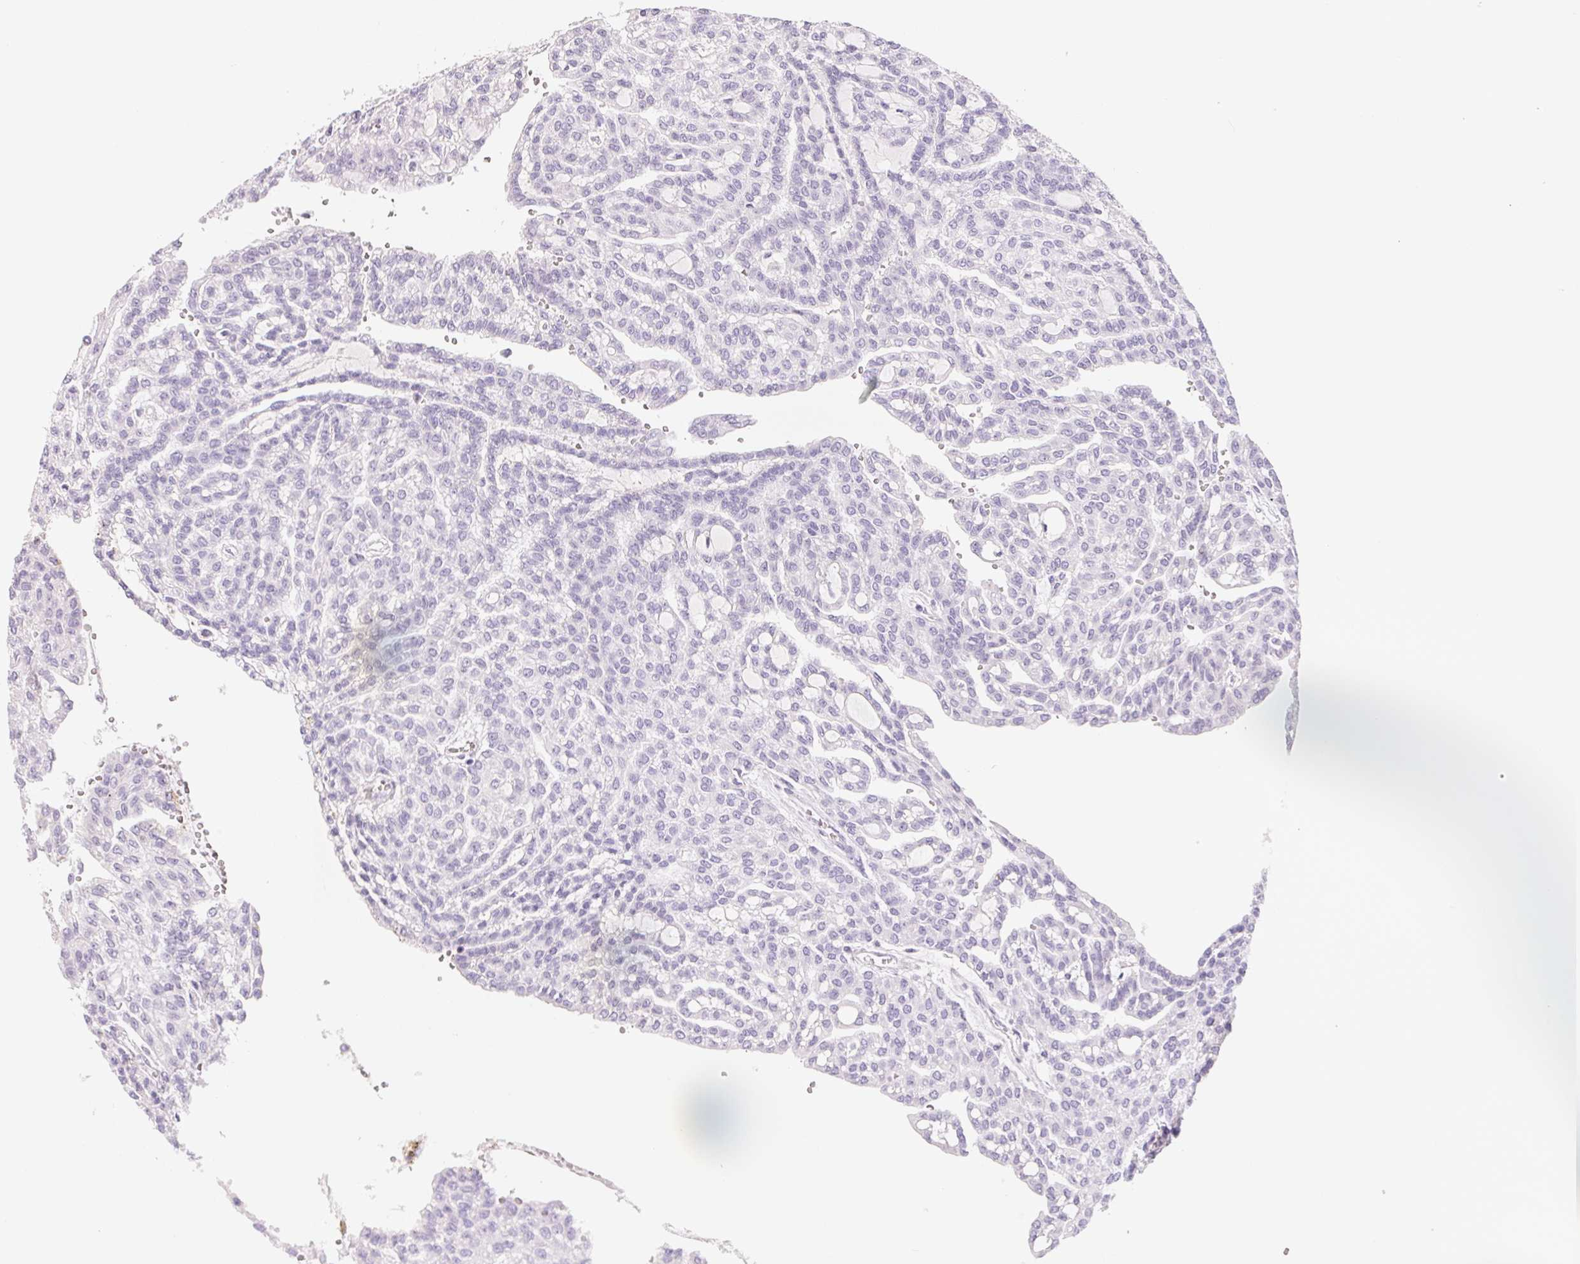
{"staining": {"intensity": "negative", "quantity": "none", "location": "none"}, "tissue": "renal cancer", "cell_type": "Tumor cells", "image_type": "cancer", "snomed": [{"axis": "morphology", "description": "Adenocarcinoma, NOS"}, {"axis": "topography", "description": "Kidney"}], "caption": "A micrograph of human renal cancer is negative for staining in tumor cells.", "gene": "MCOLN3", "patient": {"sex": "male", "age": 63}}